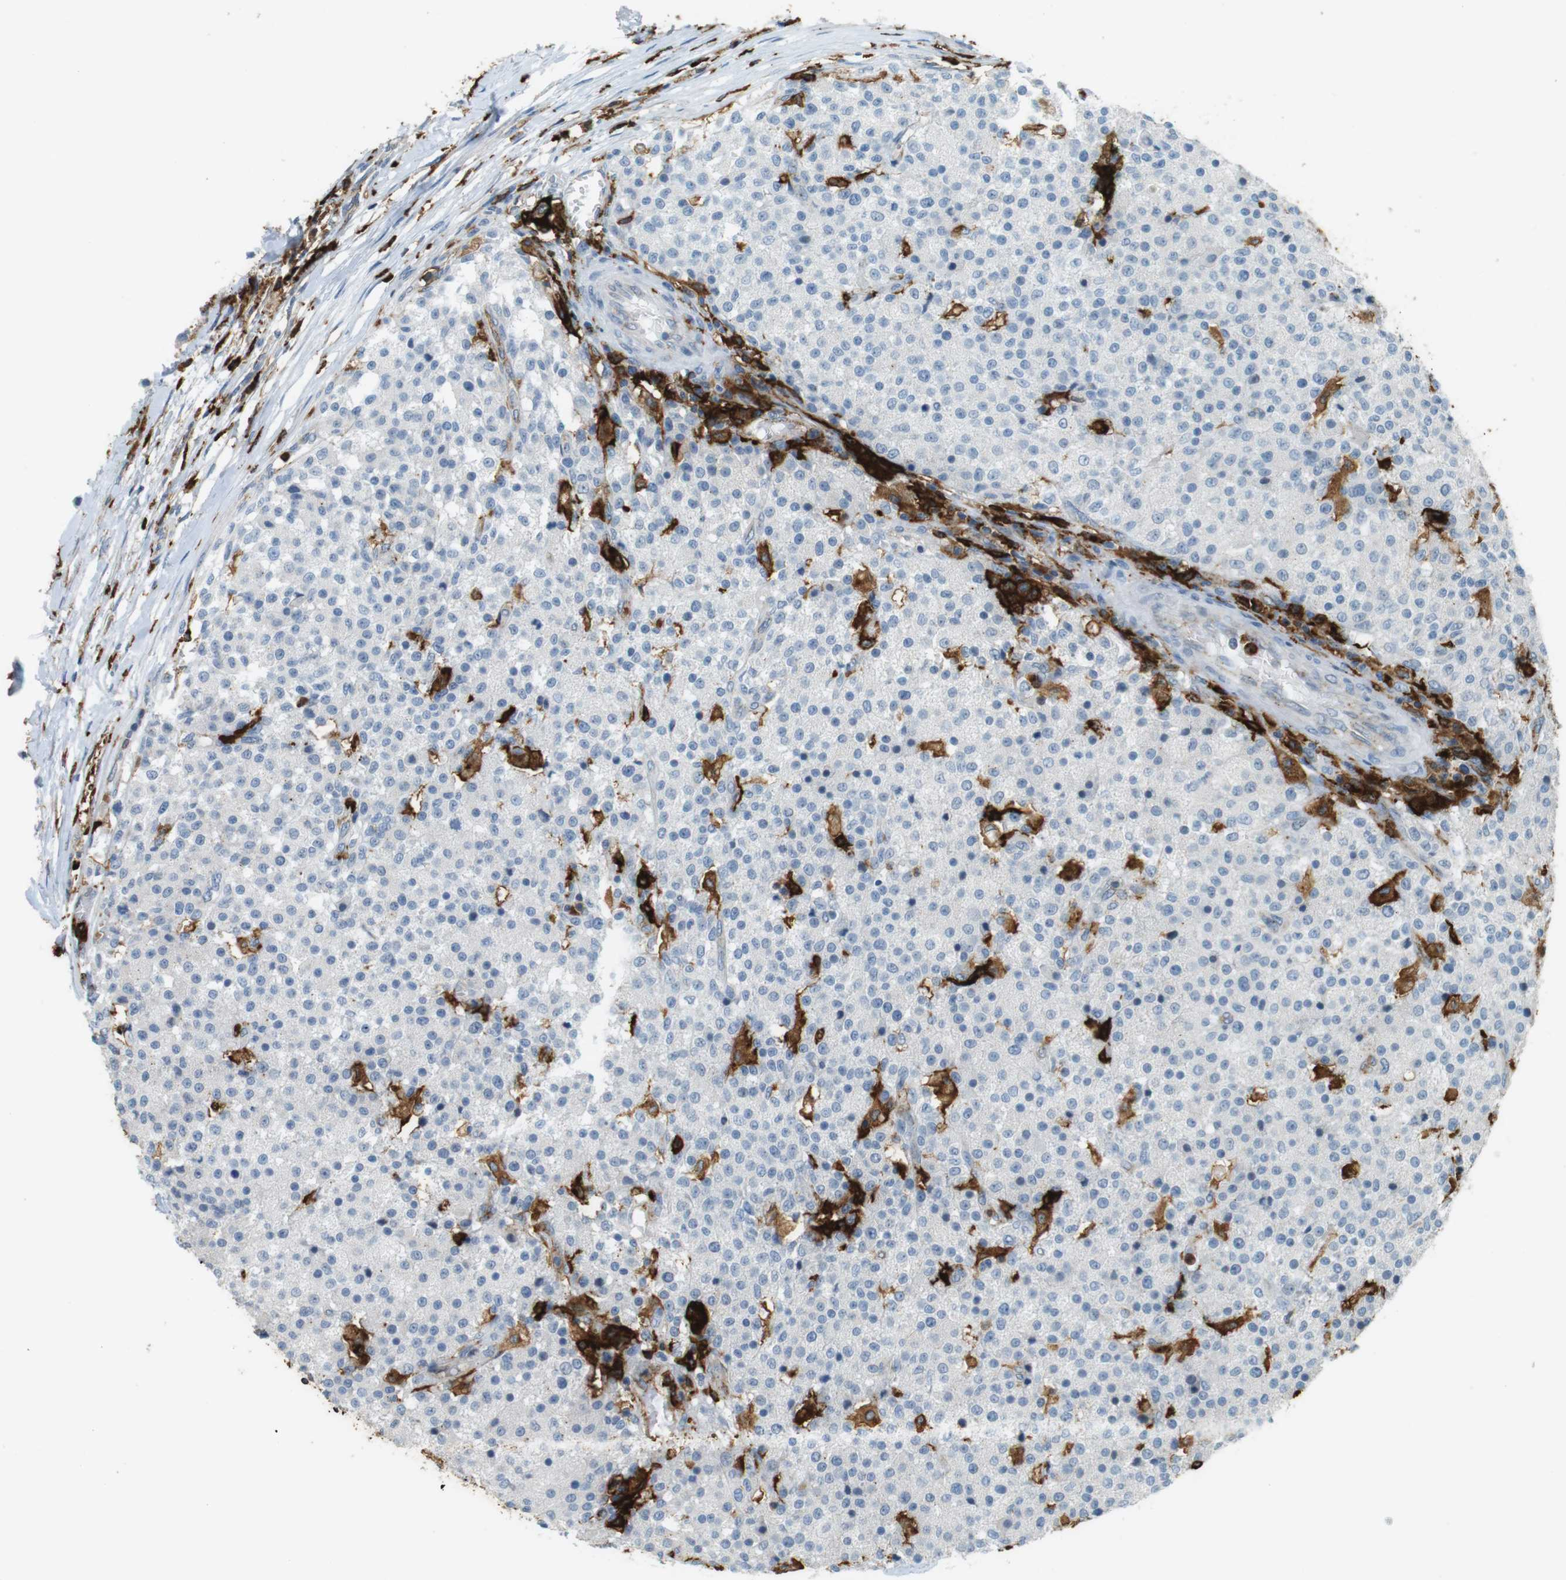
{"staining": {"intensity": "negative", "quantity": "none", "location": "none"}, "tissue": "testis cancer", "cell_type": "Tumor cells", "image_type": "cancer", "snomed": [{"axis": "morphology", "description": "Seminoma, NOS"}, {"axis": "topography", "description": "Testis"}], "caption": "This is an immunohistochemistry (IHC) micrograph of seminoma (testis). There is no expression in tumor cells.", "gene": "HLA-DRA", "patient": {"sex": "male", "age": 59}}